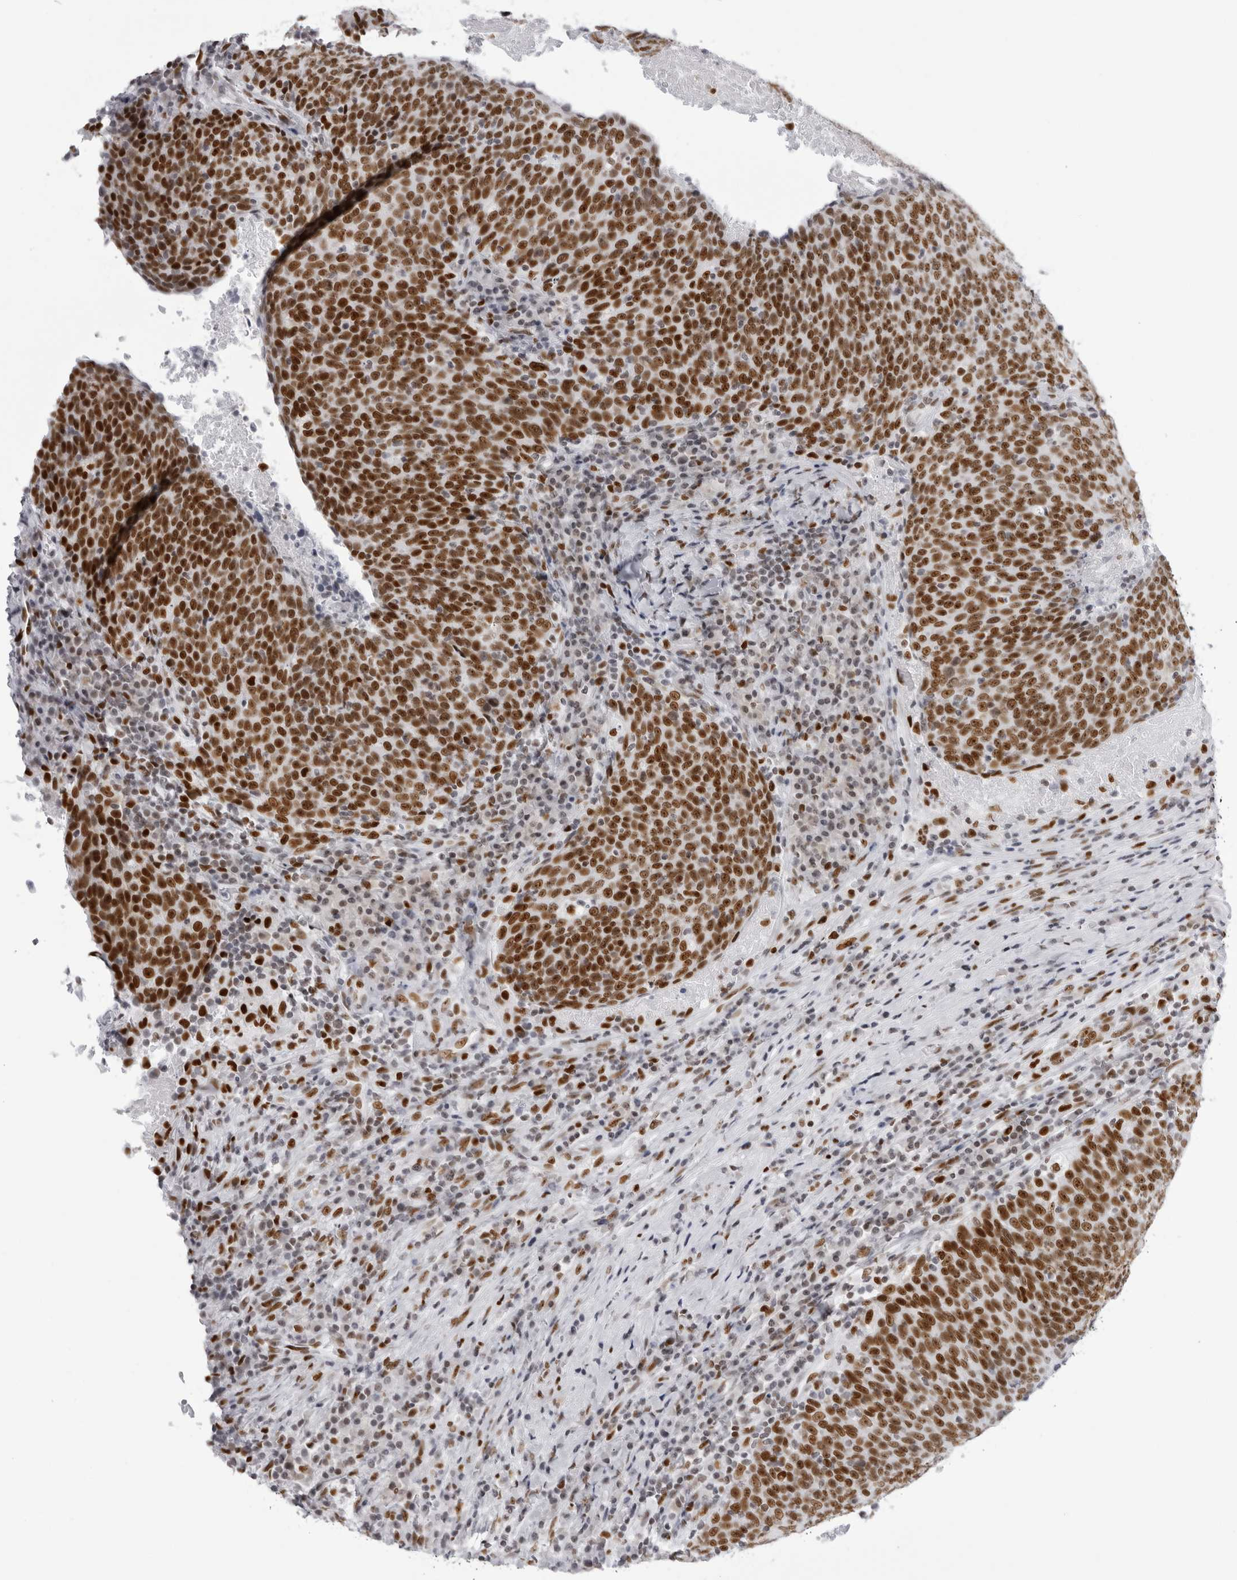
{"staining": {"intensity": "strong", "quantity": ">75%", "location": "nuclear"}, "tissue": "head and neck cancer", "cell_type": "Tumor cells", "image_type": "cancer", "snomed": [{"axis": "morphology", "description": "Squamous cell carcinoma, NOS"}, {"axis": "morphology", "description": "Squamous cell carcinoma, metastatic, NOS"}, {"axis": "topography", "description": "Lymph node"}, {"axis": "topography", "description": "Head-Neck"}], "caption": "The histopathology image shows staining of head and neck metastatic squamous cell carcinoma, revealing strong nuclear protein expression (brown color) within tumor cells.", "gene": "IRF2BP2", "patient": {"sex": "male", "age": 62}}